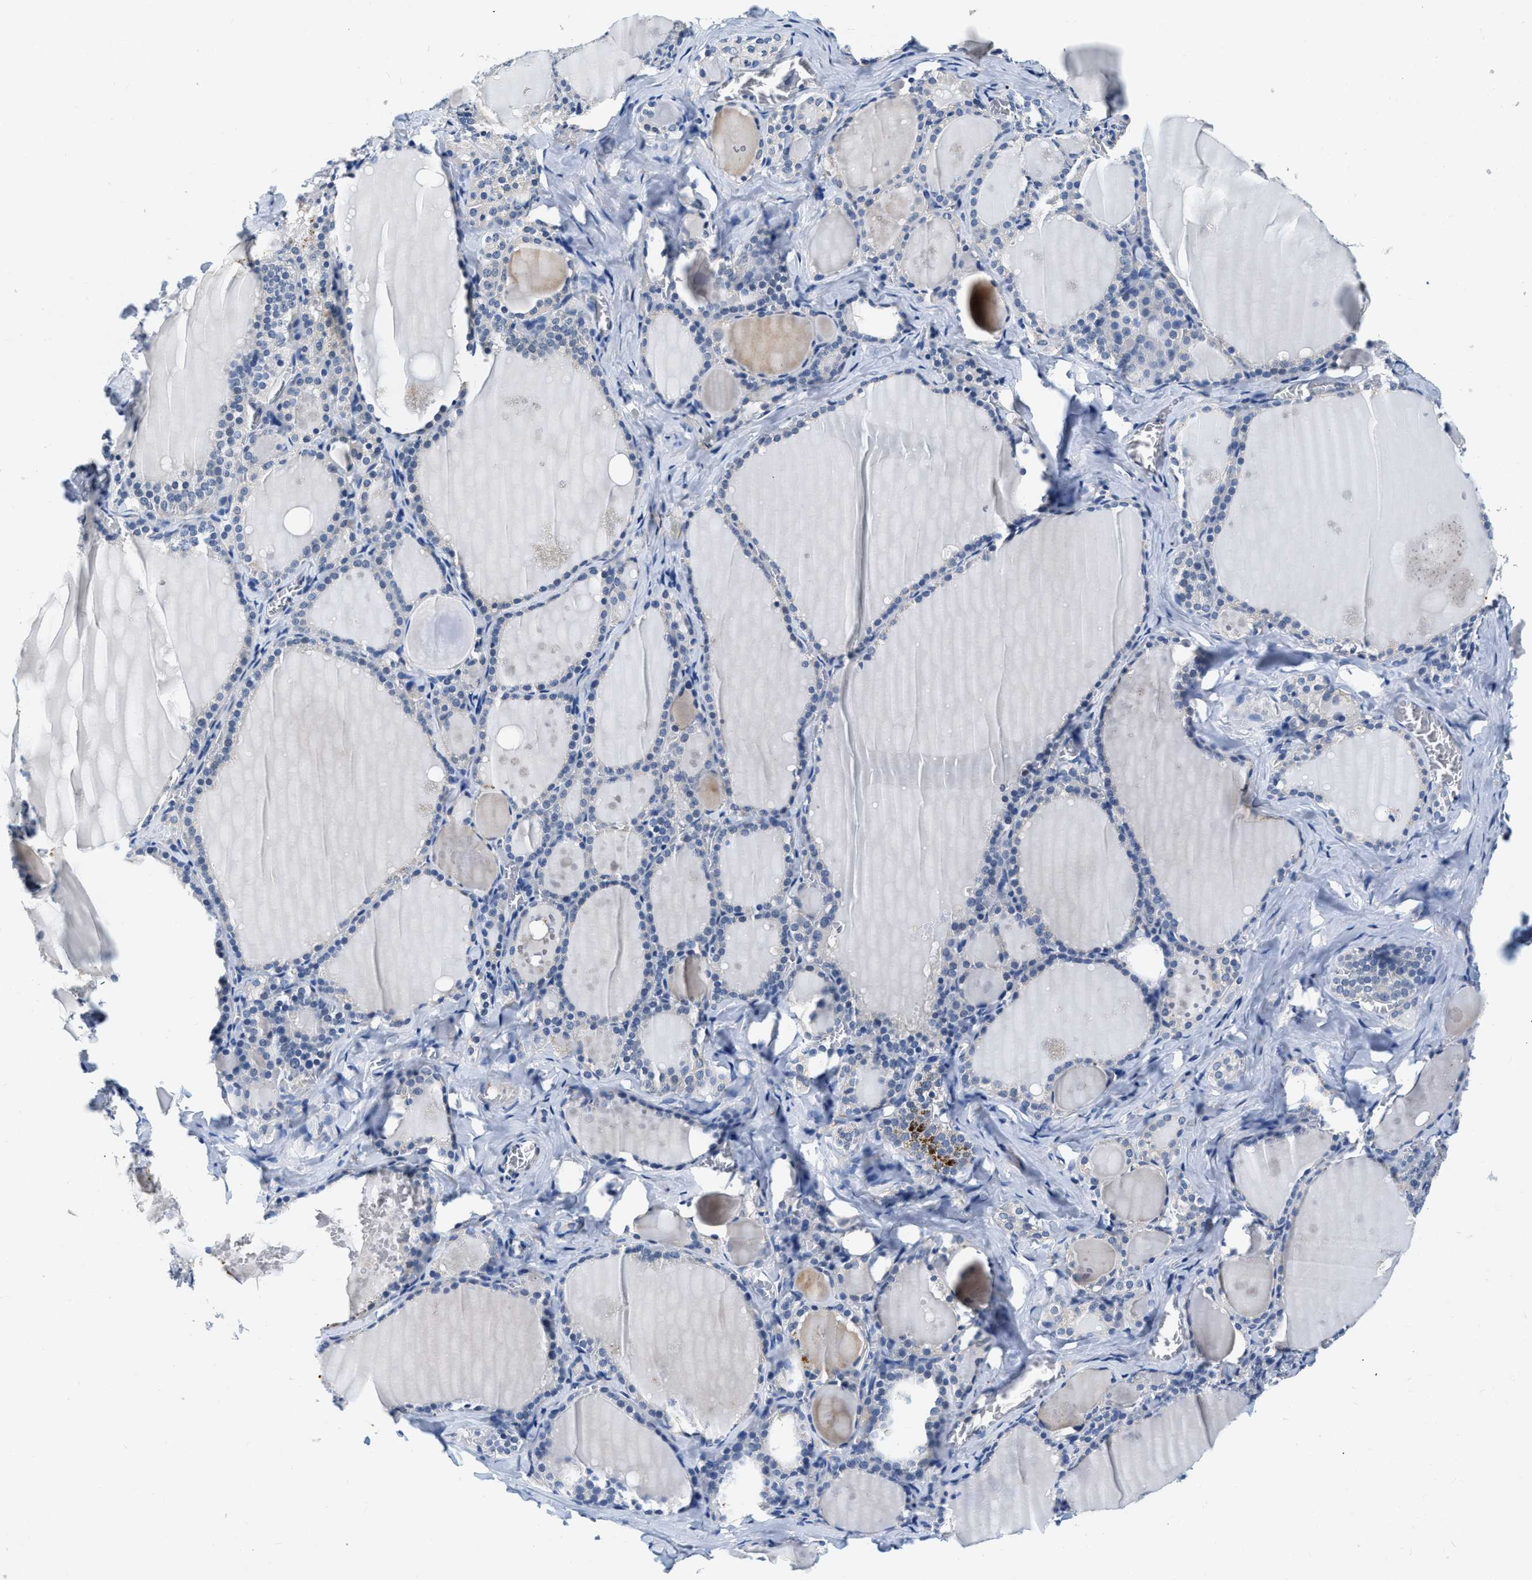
{"staining": {"intensity": "negative", "quantity": "none", "location": "none"}, "tissue": "thyroid gland", "cell_type": "Glandular cells", "image_type": "normal", "snomed": [{"axis": "morphology", "description": "Normal tissue, NOS"}, {"axis": "topography", "description": "Thyroid gland"}], "caption": "Glandular cells show no significant protein expression in unremarkable thyroid gland.", "gene": "EIF2AK2", "patient": {"sex": "male", "age": 56}}